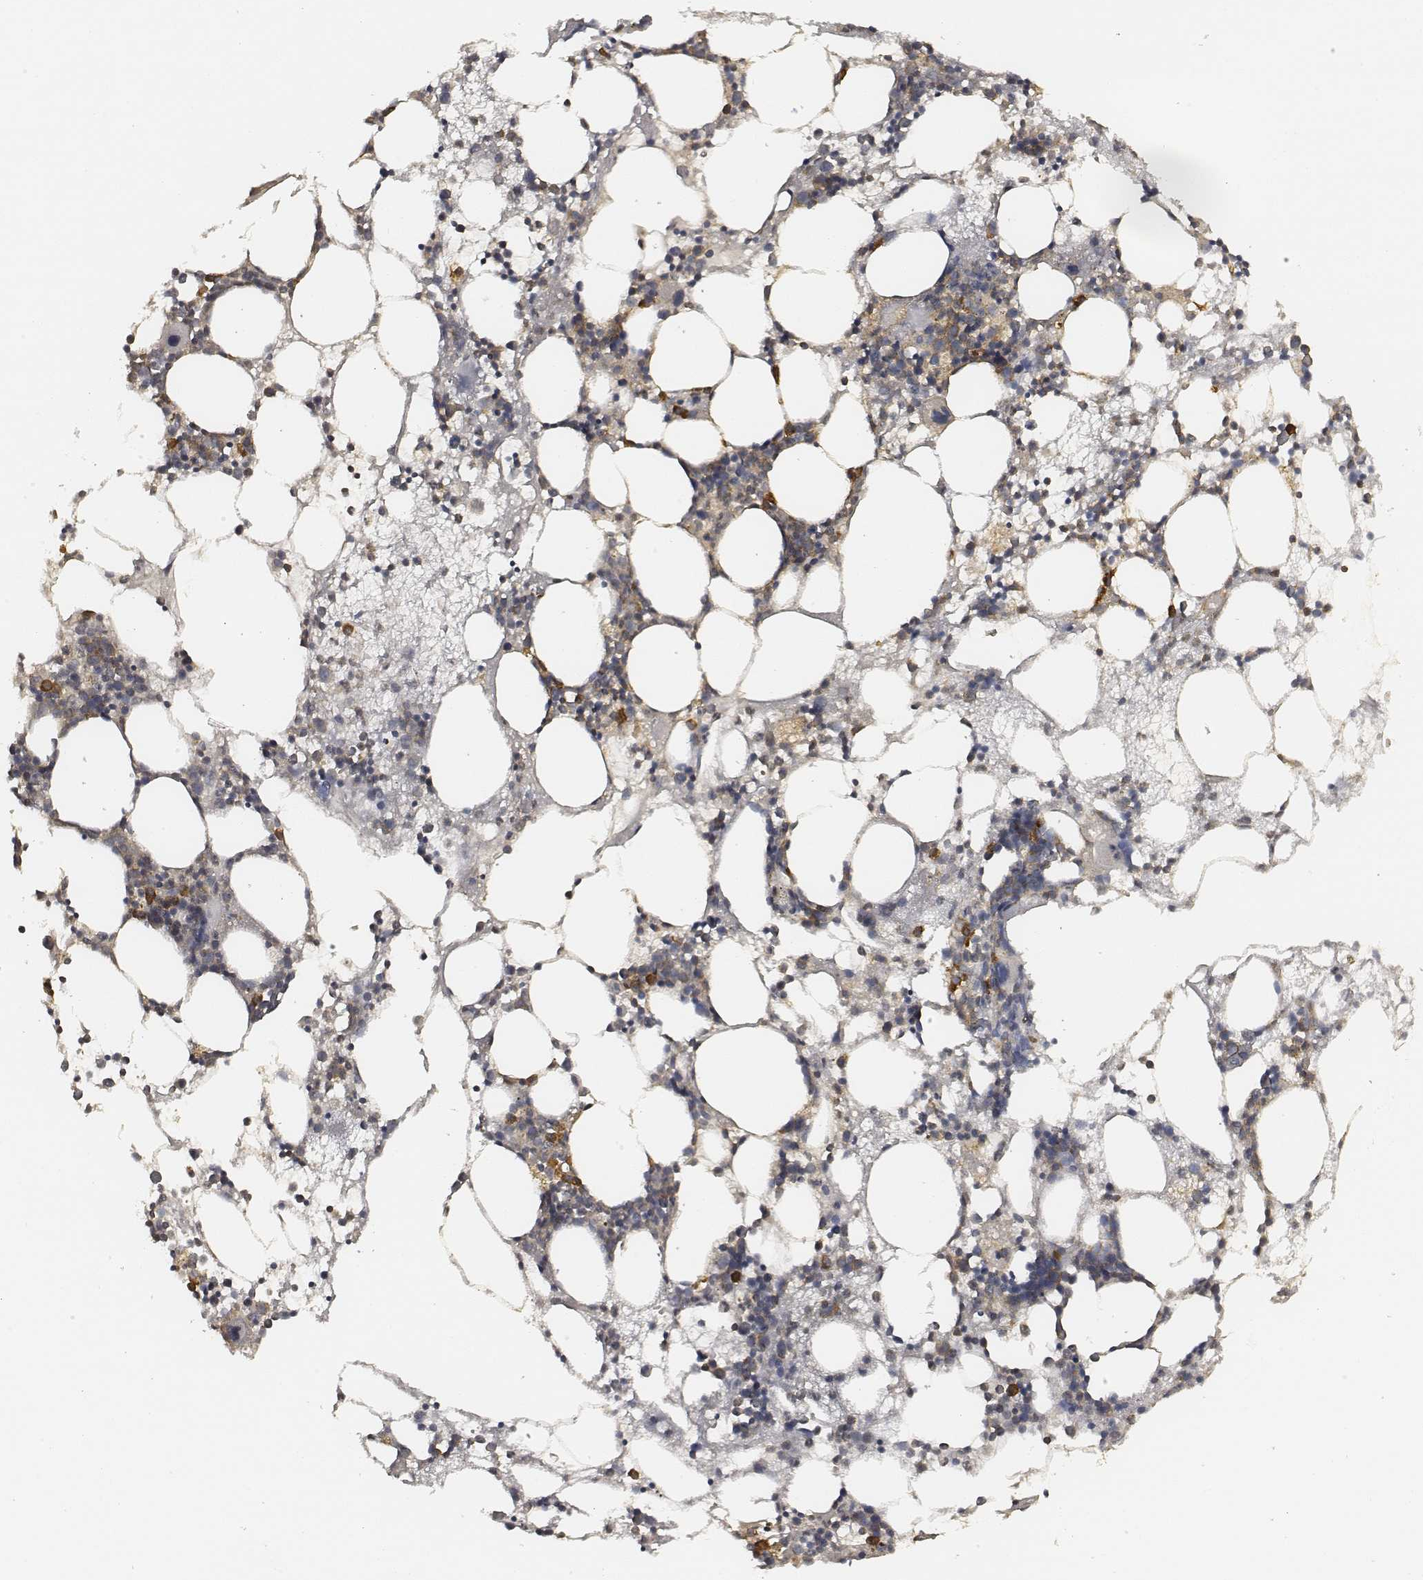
{"staining": {"intensity": "strong", "quantity": ">75%", "location": "cytoplasmic/membranous"}, "tissue": "bone marrow", "cell_type": "Hematopoietic cells", "image_type": "normal", "snomed": [{"axis": "morphology", "description": "Normal tissue, NOS"}, {"axis": "topography", "description": "Bone marrow"}], "caption": "Immunohistochemistry micrograph of normal bone marrow stained for a protein (brown), which displays high levels of strong cytoplasmic/membranous positivity in approximately >75% of hematopoietic cells.", "gene": "CARS1", "patient": {"sex": "male", "age": 54}}